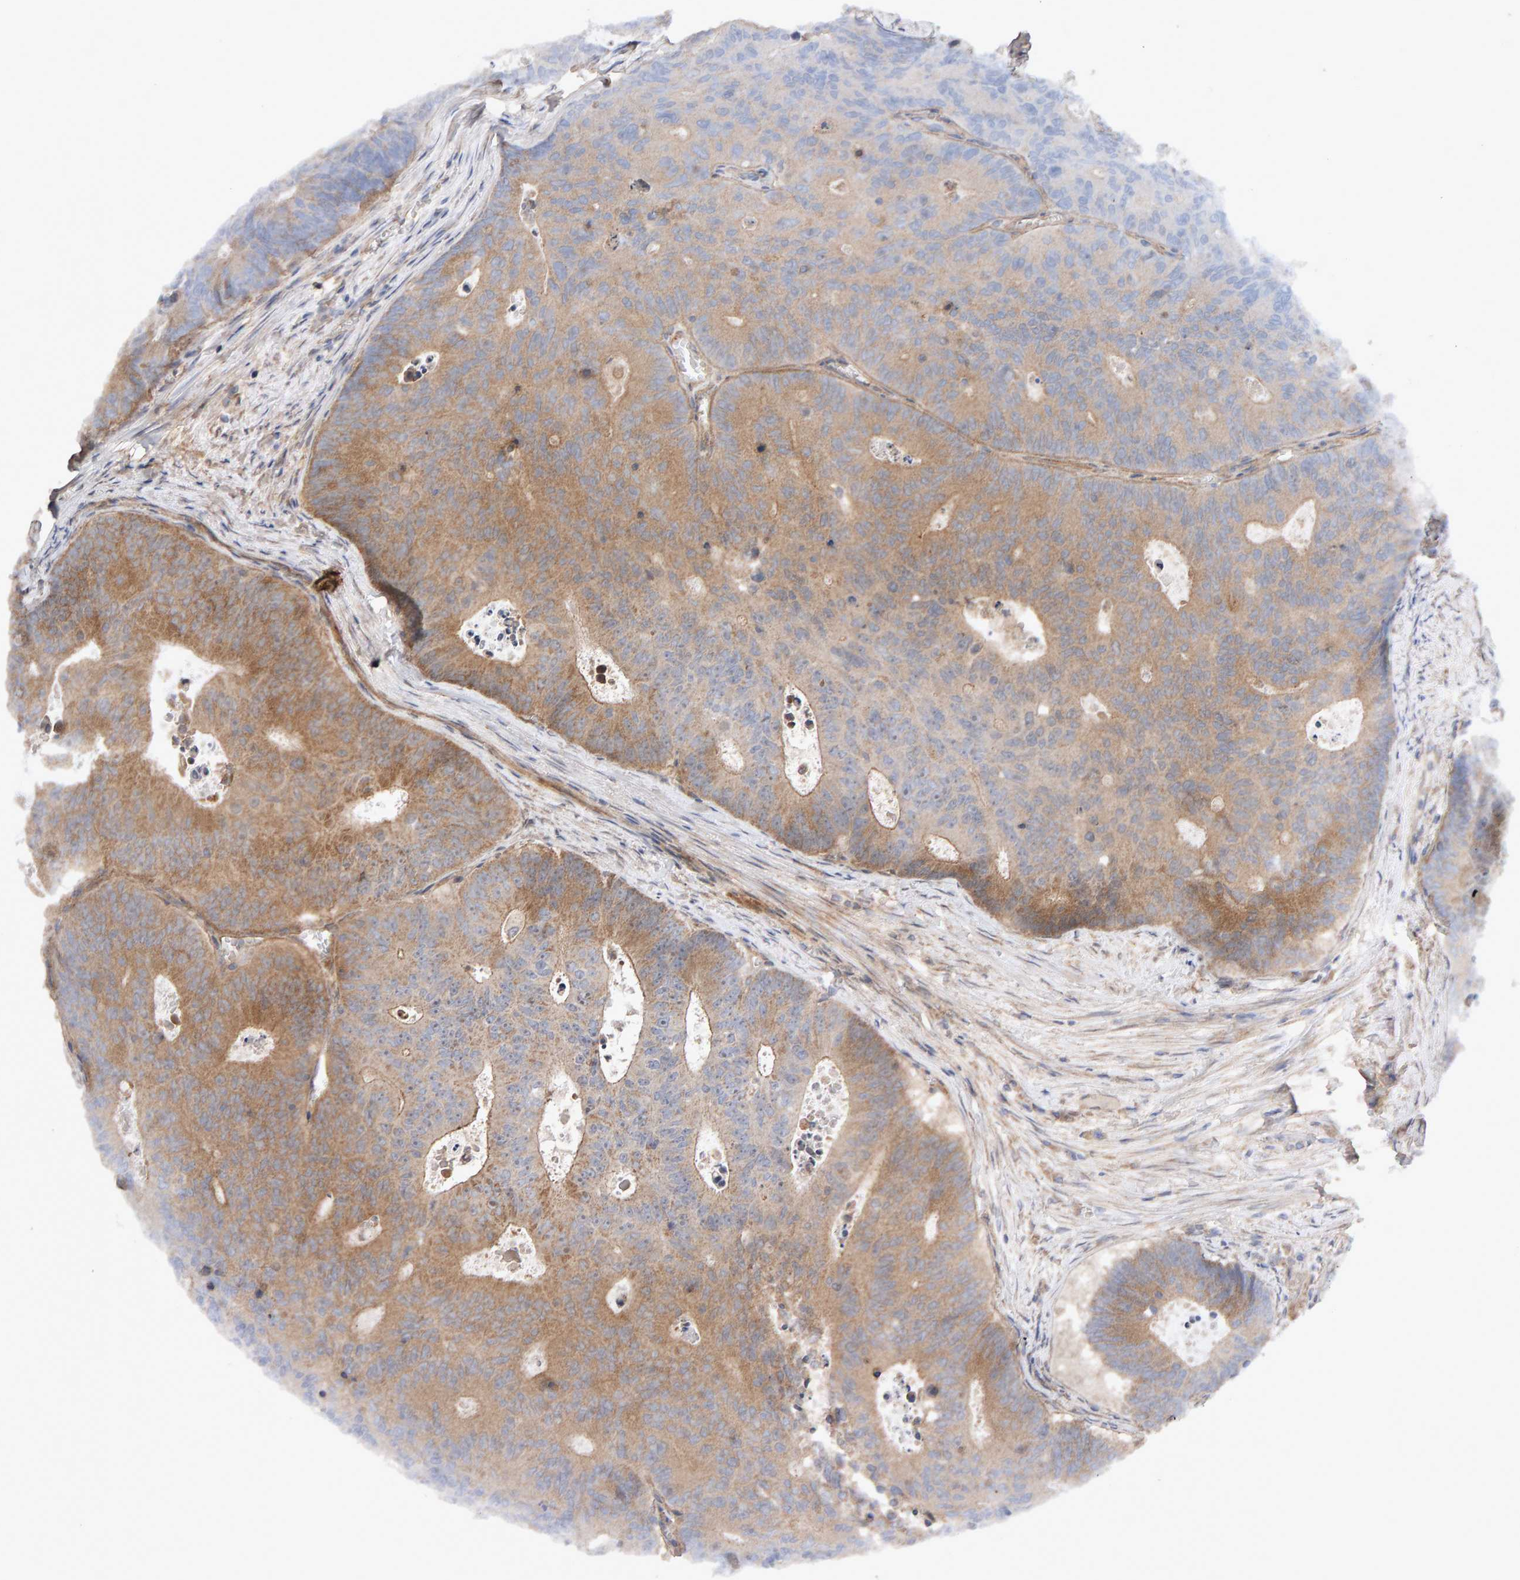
{"staining": {"intensity": "moderate", "quantity": "25%-75%", "location": "cytoplasmic/membranous"}, "tissue": "colorectal cancer", "cell_type": "Tumor cells", "image_type": "cancer", "snomed": [{"axis": "morphology", "description": "Adenocarcinoma, NOS"}, {"axis": "topography", "description": "Colon"}], "caption": "Protein expression analysis of human colorectal adenocarcinoma reveals moderate cytoplasmic/membranous positivity in approximately 25%-75% of tumor cells.", "gene": "LZTS1", "patient": {"sex": "male", "age": 87}}